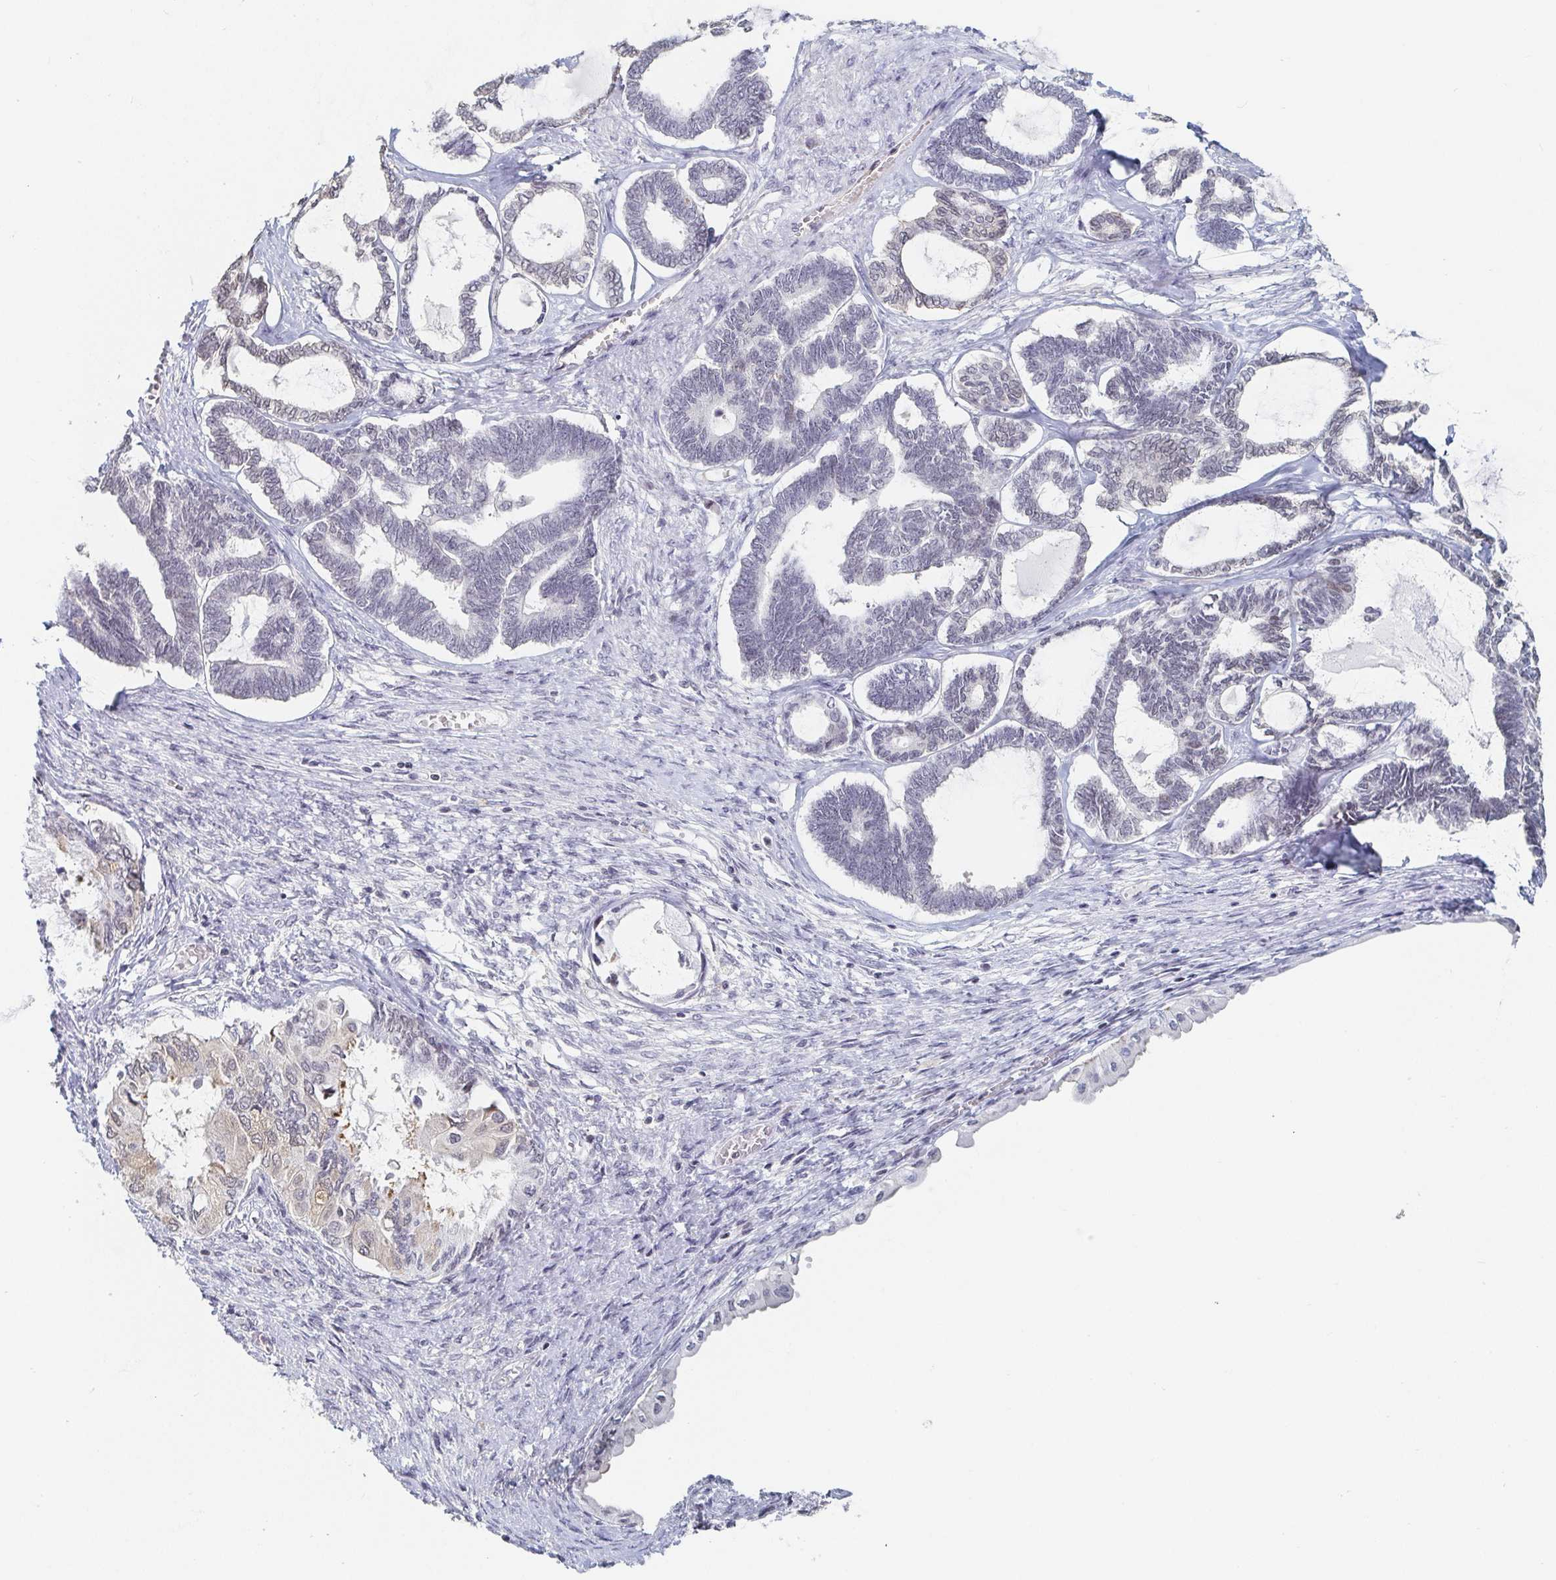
{"staining": {"intensity": "weak", "quantity": "<25%", "location": "nuclear"}, "tissue": "ovarian cancer", "cell_type": "Tumor cells", "image_type": "cancer", "snomed": [{"axis": "morphology", "description": "Carcinoma, endometroid"}, {"axis": "topography", "description": "Ovary"}], "caption": "Ovarian cancer (endometroid carcinoma) was stained to show a protein in brown. There is no significant positivity in tumor cells.", "gene": "NME9", "patient": {"sex": "female", "age": 70}}